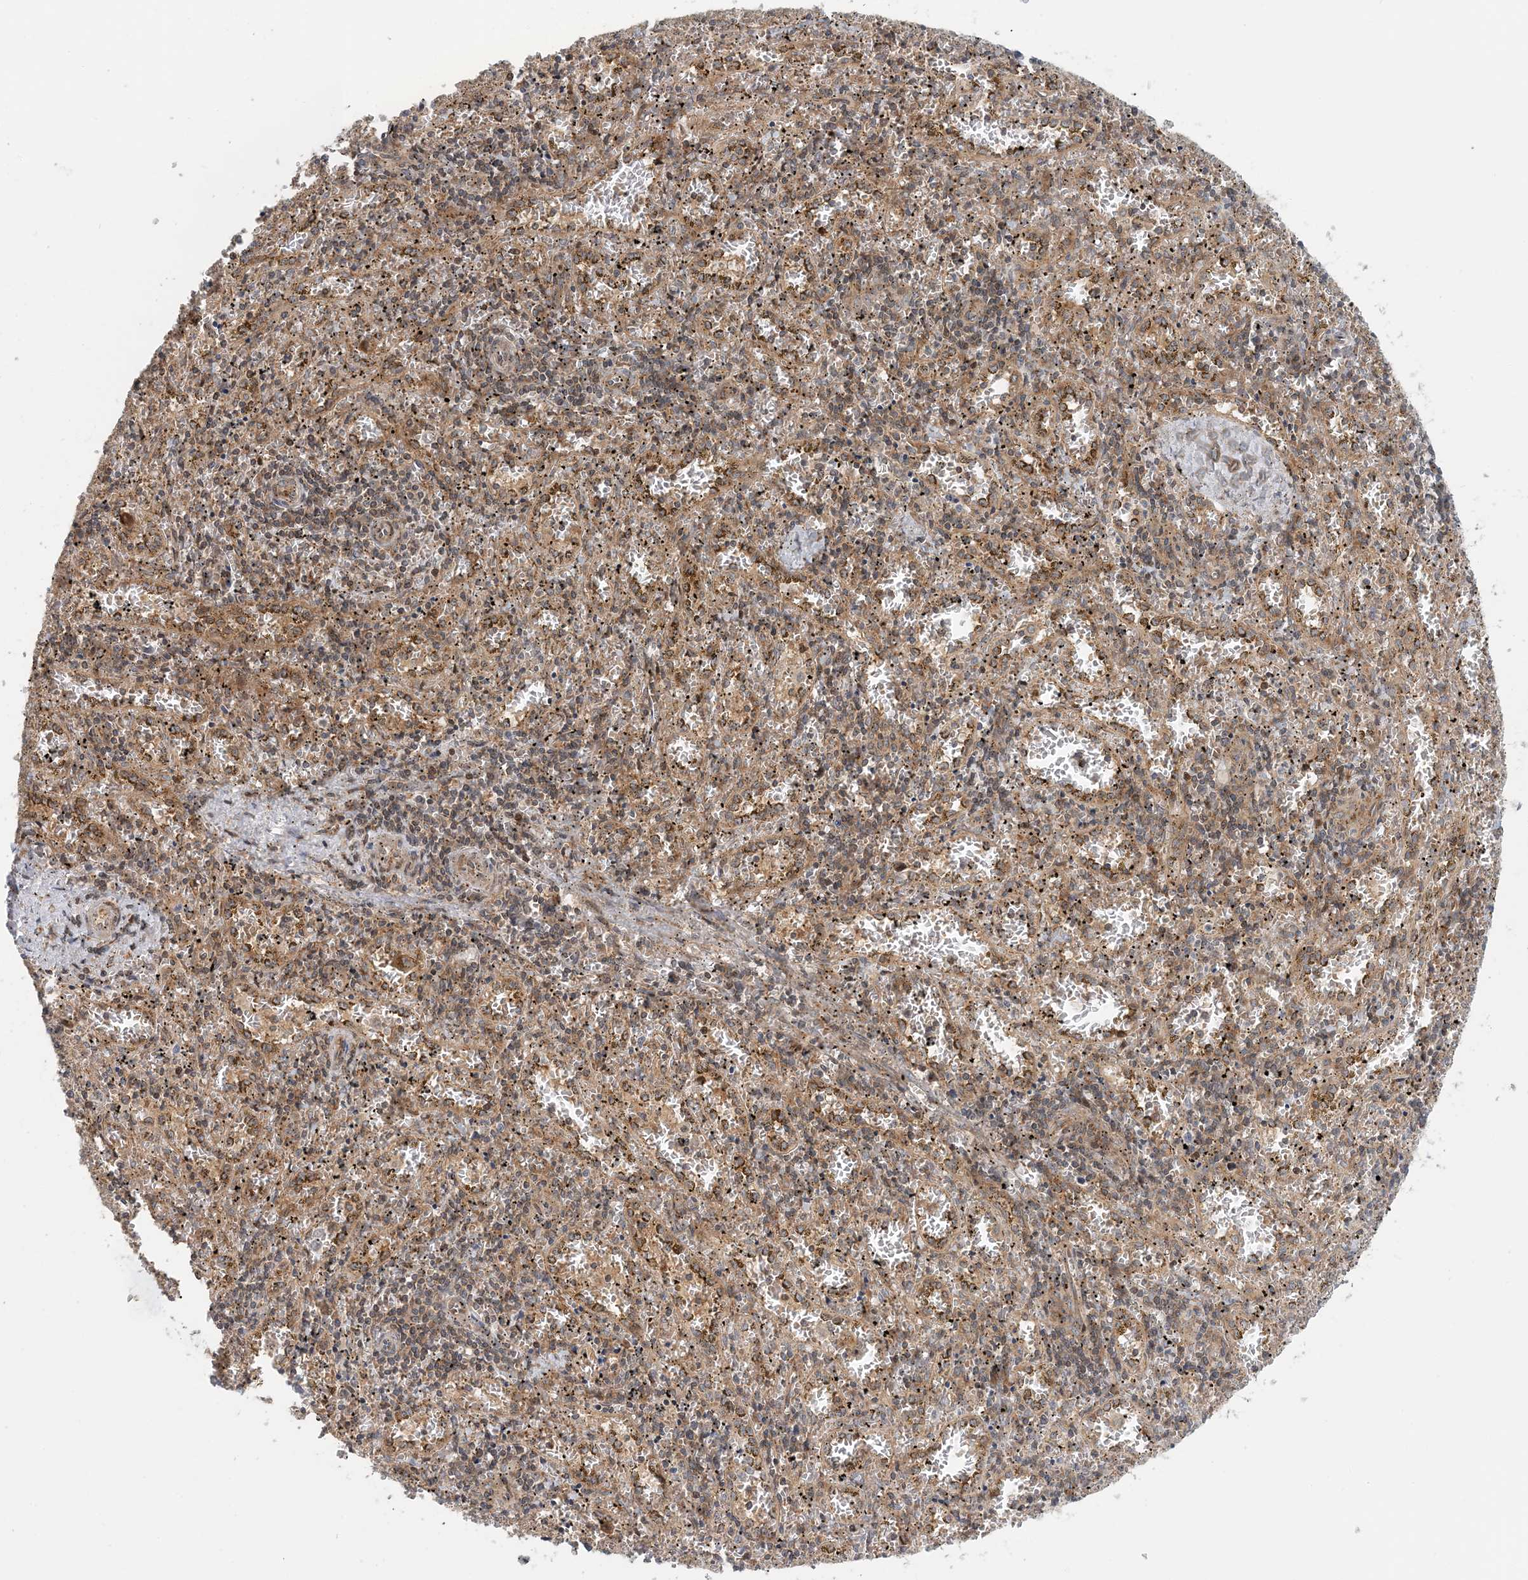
{"staining": {"intensity": "weak", "quantity": "<25%", "location": "cytoplasmic/membranous"}, "tissue": "spleen", "cell_type": "Cells in red pulp", "image_type": "normal", "snomed": [{"axis": "morphology", "description": "Normal tissue, NOS"}, {"axis": "topography", "description": "Spleen"}], "caption": "This photomicrograph is of normal spleen stained with immunohistochemistry to label a protein in brown with the nuclei are counter-stained blue. There is no positivity in cells in red pulp.", "gene": "ATP13A2", "patient": {"sex": "male", "age": 11}}